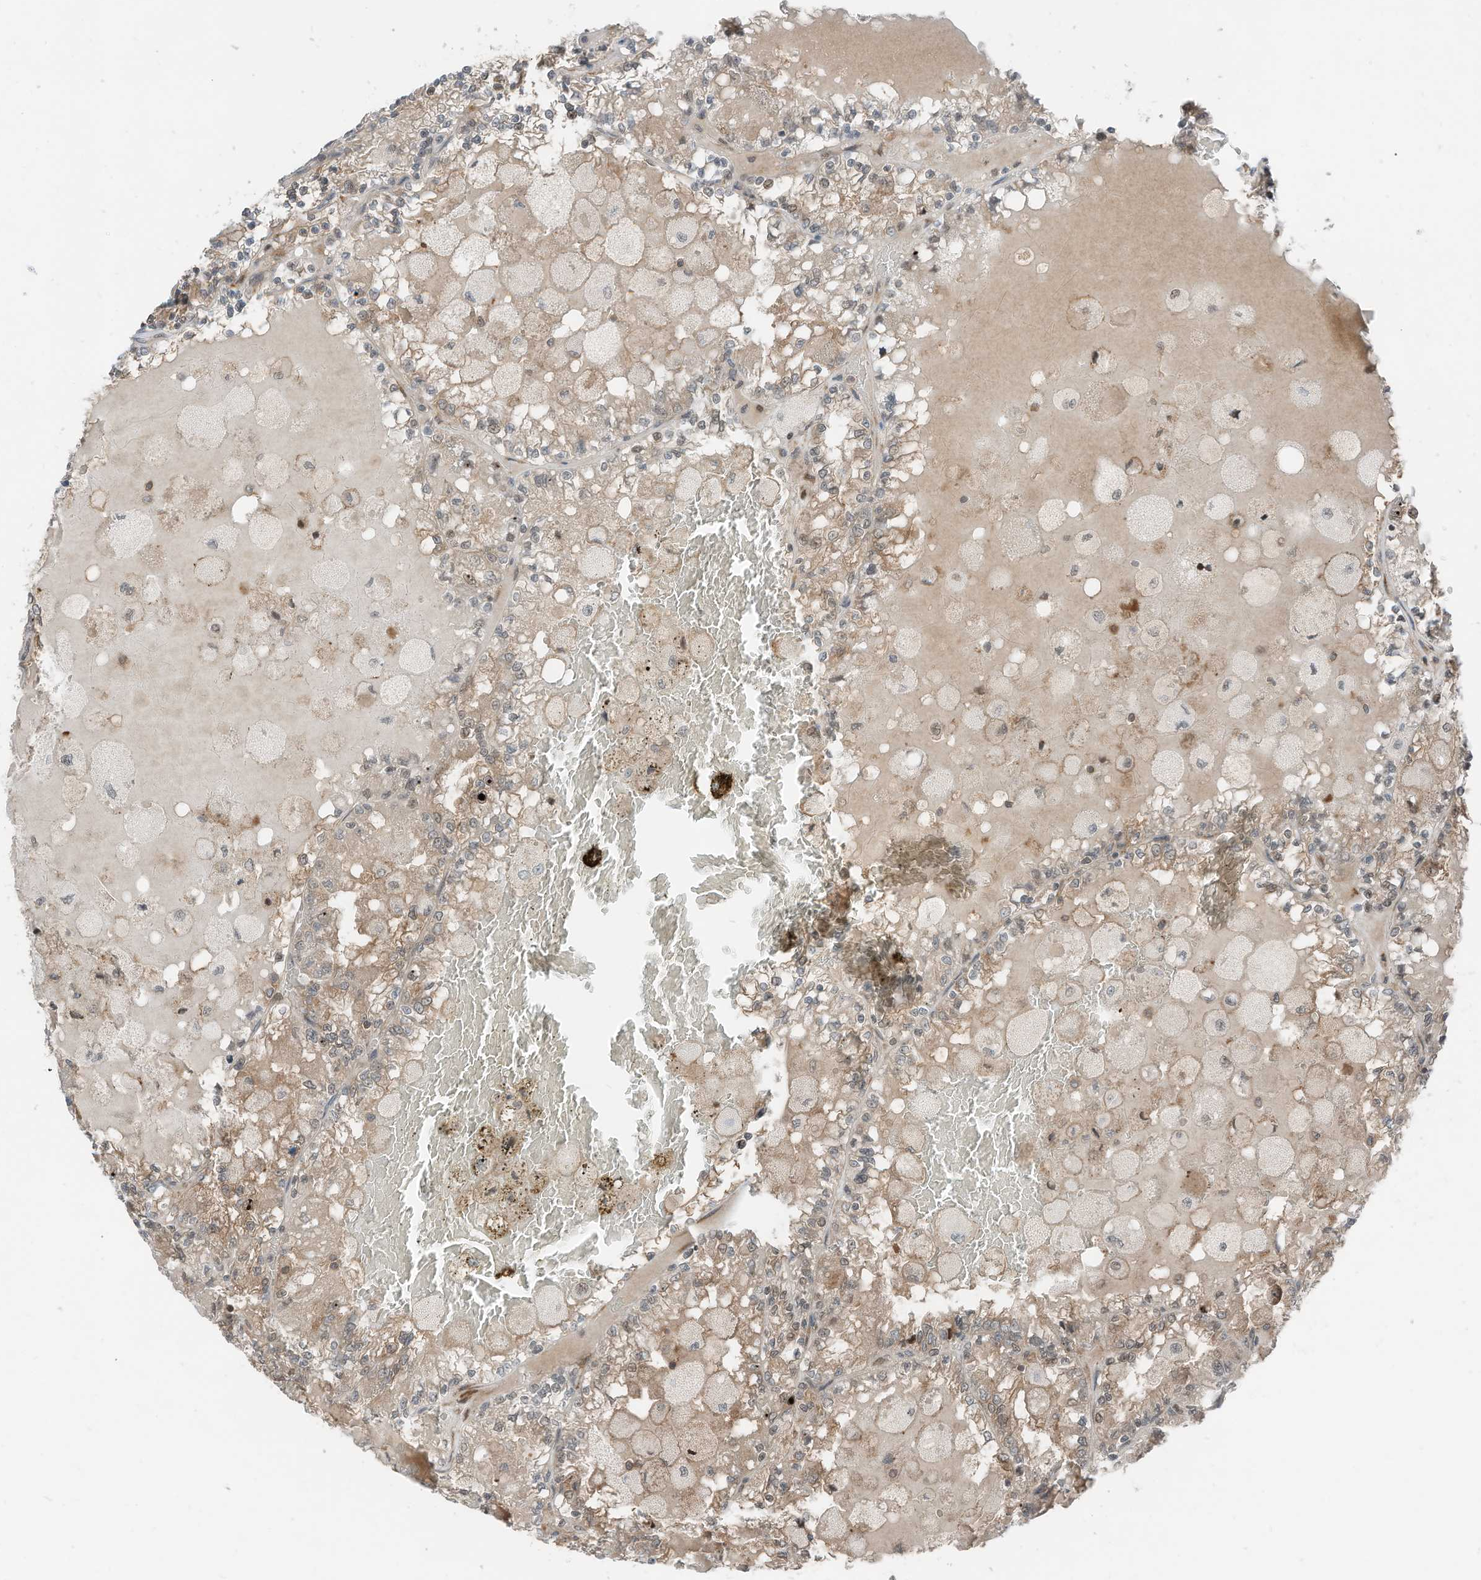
{"staining": {"intensity": "weak", "quantity": ">75%", "location": "cytoplasmic/membranous"}, "tissue": "renal cancer", "cell_type": "Tumor cells", "image_type": "cancer", "snomed": [{"axis": "morphology", "description": "Adenocarcinoma, NOS"}, {"axis": "topography", "description": "Kidney"}], "caption": "This is an image of immunohistochemistry (IHC) staining of renal cancer, which shows weak positivity in the cytoplasmic/membranous of tumor cells.", "gene": "RMND1", "patient": {"sex": "female", "age": 56}}